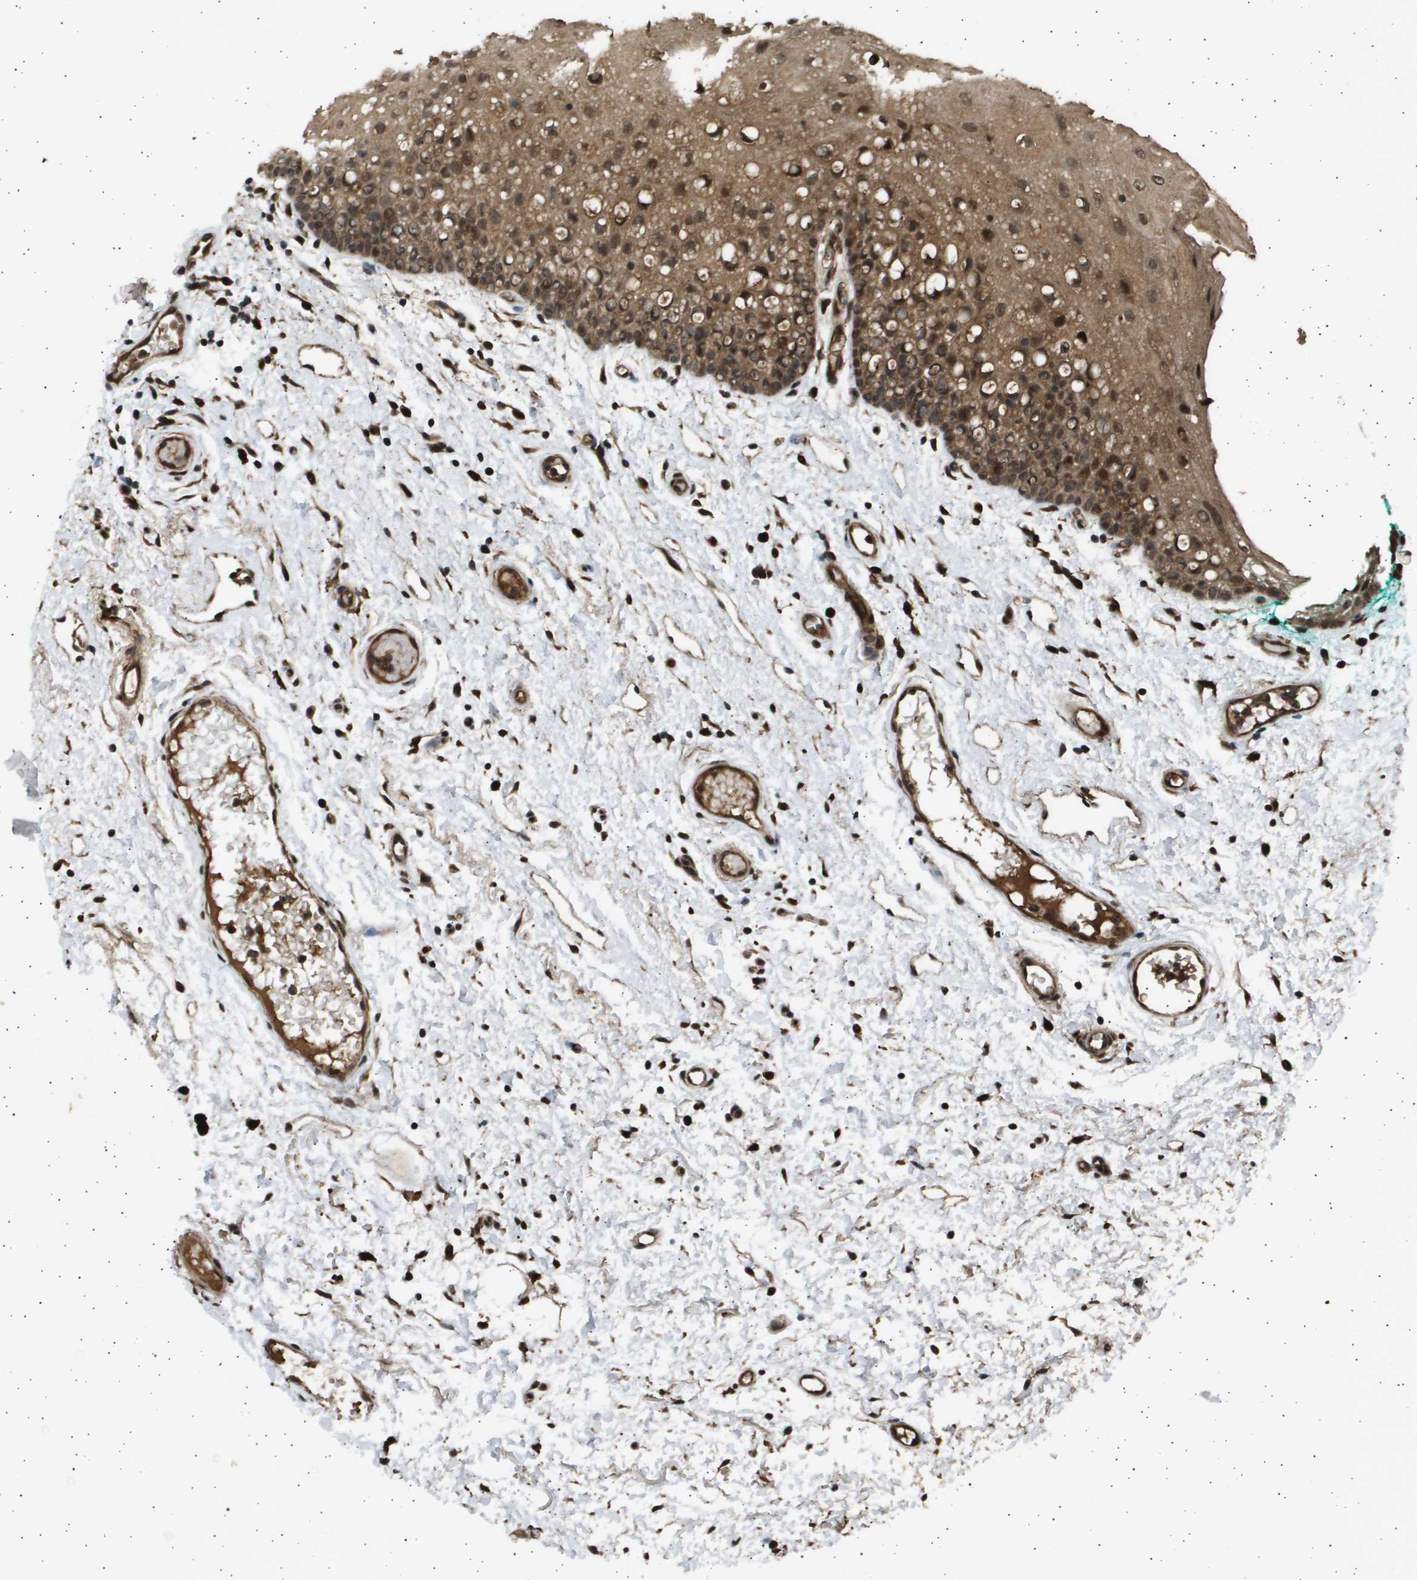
{"staining": {"intensity": "moderate", "quantity": ">75%", "location": "cytoplasmic/membranous"}, "tissue": "oral mucosa", "cell_type": "Squamous epithelial cells", "image_type": "normal", "snomed": [{"axis": "morphology", "description": "Normal tissue, NOS"}, {"axis": "morphology", "description": "Squamous cell carcinoma, NOS"}, {"axis": "topography", "description": "Oral tissue"}, {"axis": "topography", "description": "Salivary gland"}, {"axis": "topography", "description": "Head-Neck"}], "caption": "A high-resolution histopathology image shows immunohistochemistry (IHC) staining of benign oral mucosa, which displays moderate cytoplasmic/membranous positivity in approximately >75% of squamous epithelial cells. (Stains: DAB in brown, nuclei in blue, Microscopy: brightfield microscopy at high magnification).", "gene": "TNRC6A", "patient": {"sex": "female", "age": 62}}